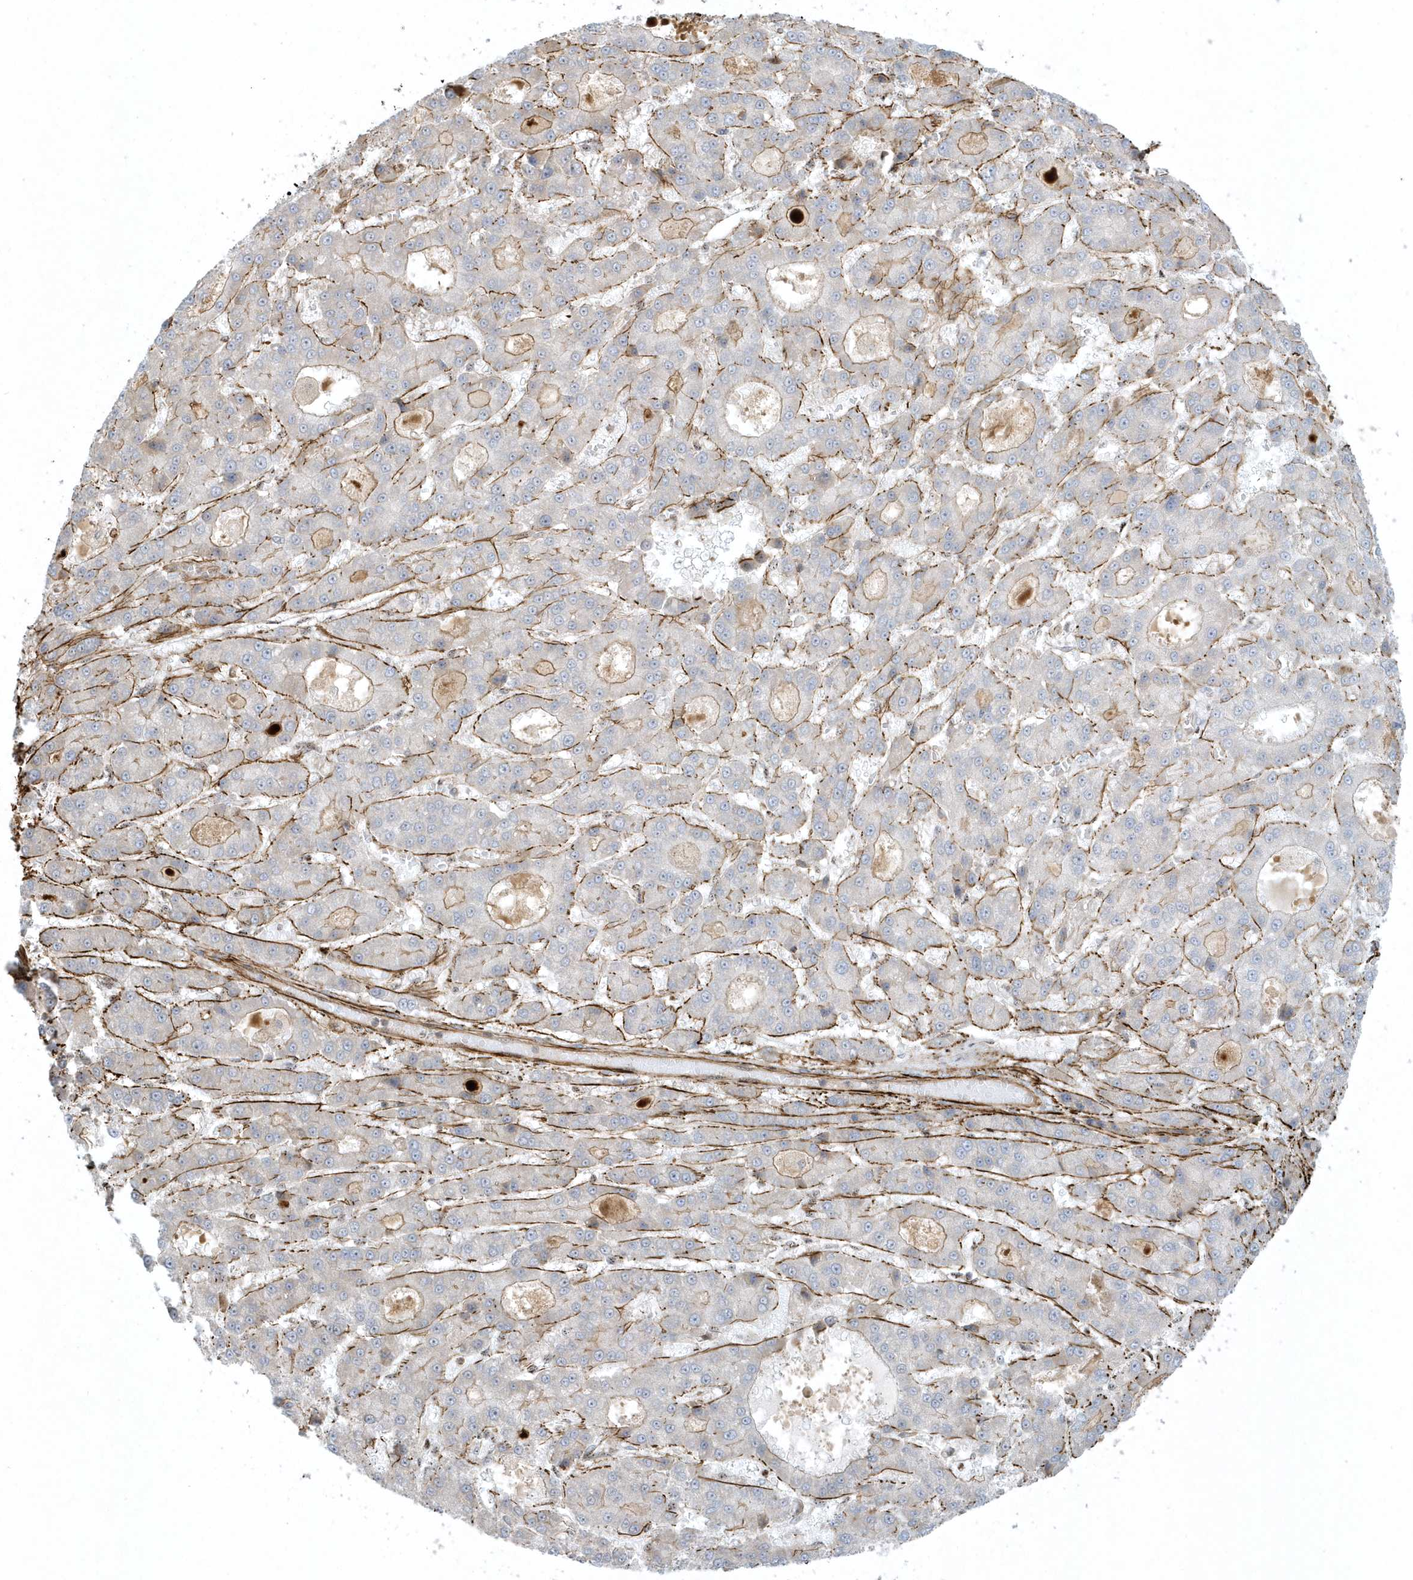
{"staining": {"intensity": "moderate", "quantity": "25%-75%", "location": "cytoplasmic/membranous"}, "tissue": "liver cancer", "cell_type": "Tumor cells", "image_type": "cancer", "snomed": [{"axis": "morphology", "description": "Carcinoma, Hepatocellular, NOS"}, {"axis": "topography", "description": "Liver"}], "caption": "Liver cancer tissue exhibits moderate cytoplasmic/membranous positivity in about 25%-75% of tumor cells The staining was performed using DAB (3,3'-diaminobenzidine), with brown indicating positive protein expression. Nuclei are stained blue with hematoxylin.", "gene": "MASP2", "patient": {"sex": "male", "age": 70}}